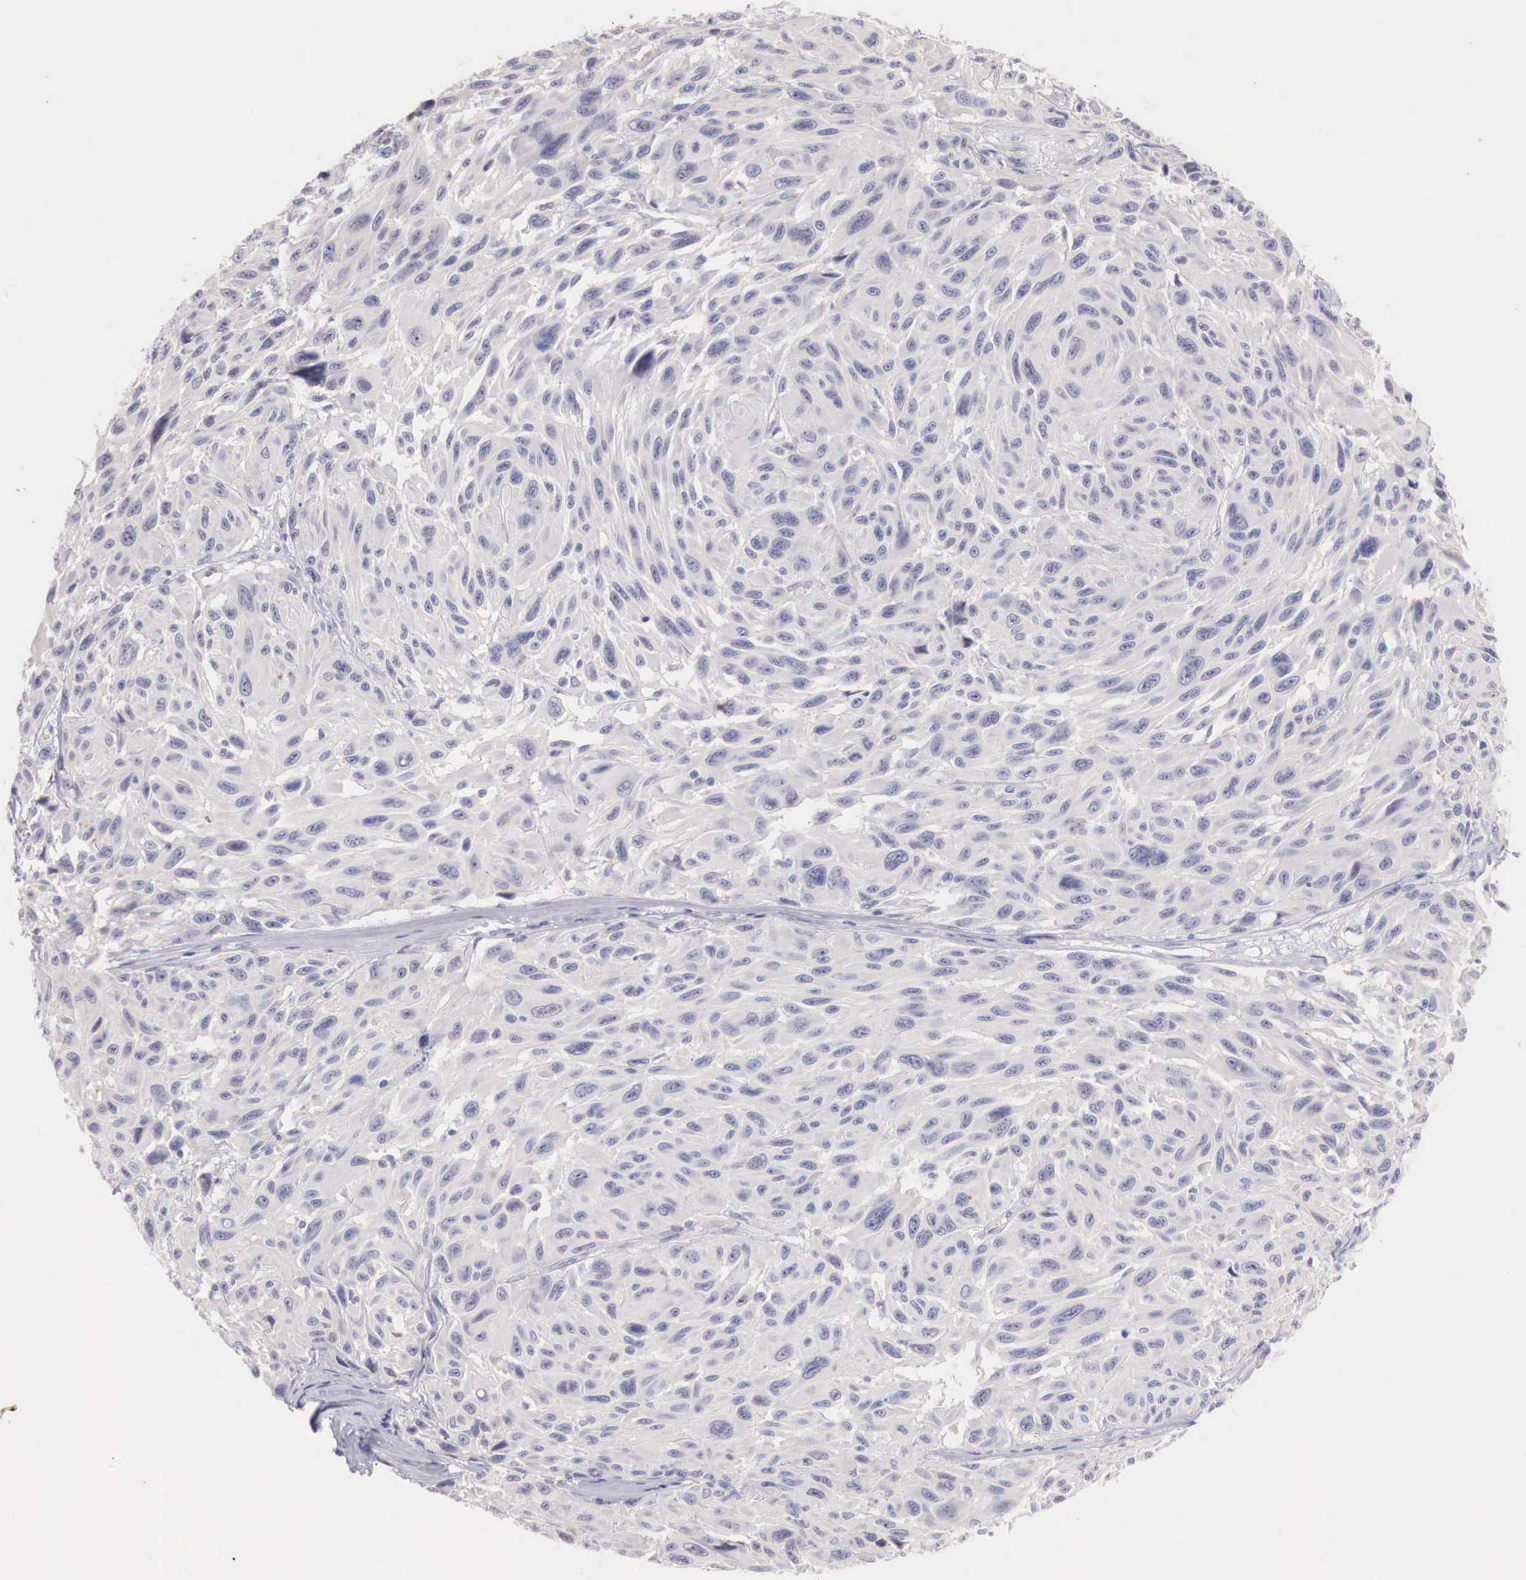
{"staining": {"intensity": "negative", "quantity": "none", "location": "none"}, "tissue": "melanoma", "cell_type": "Tumor cells", "image_type": "cancer", "snomed": [{"axis": "morphology", "description": "Malignant melanoma, NOS"}, {"axis": "topography", "description": "Skin"}], "caption": "DAB immunohistochemical staining of human melanoma demonstrates no significant staining in tumor cells.", "gene": "TRIM13", "patient": {"sex": "male", "age": 70}}